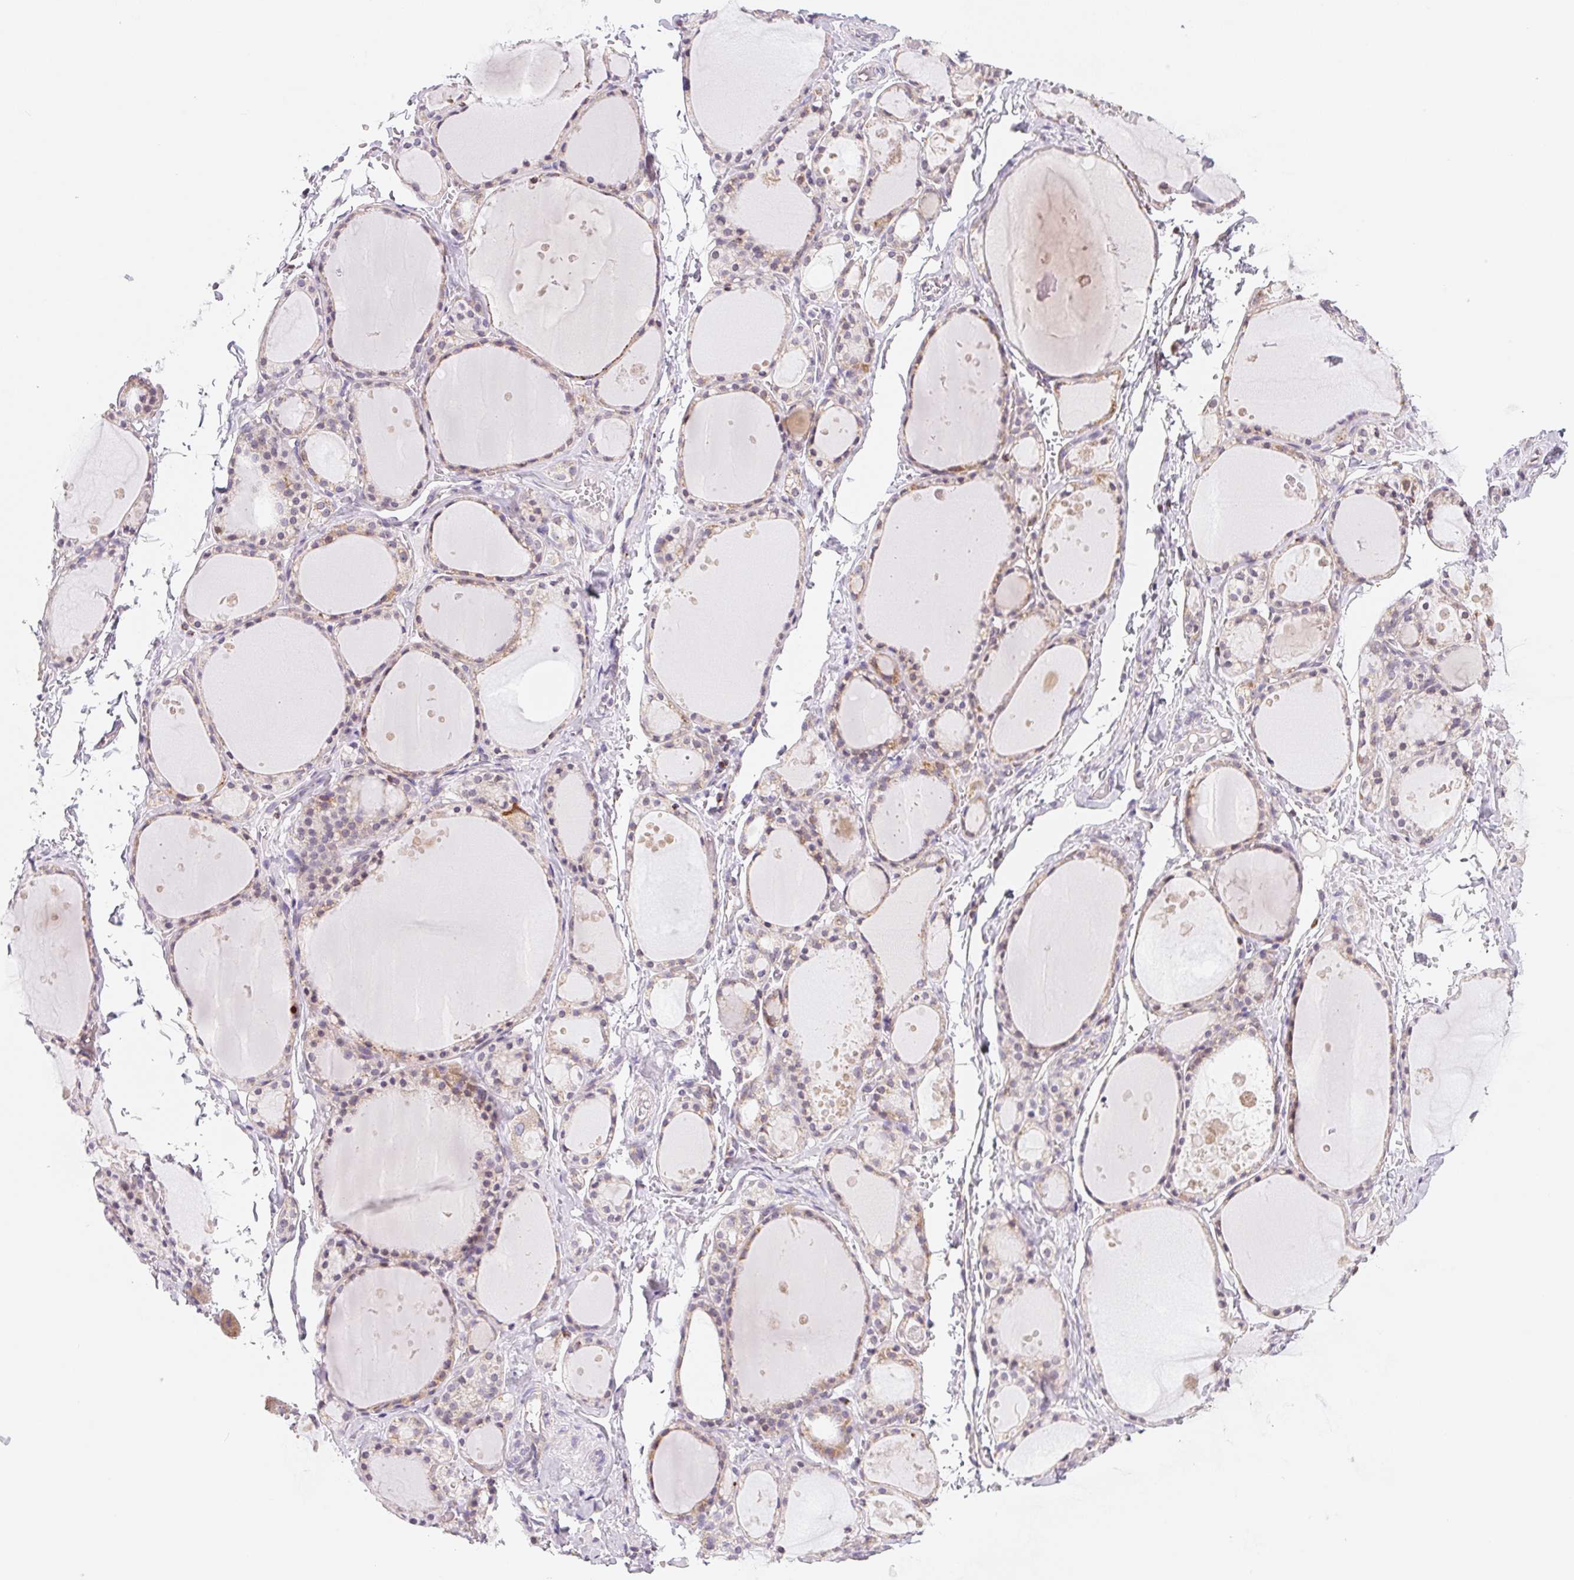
{"staining": {"intensity": "weak", "quantity": "25%-75%", "location": "cytoplasmic/membranous"}, "tissue": "thyroid gland", "cell_type": "Glandular cells", "image_type": "normal", "snomed": [{"axis": "morphology", "description": "Normal tissue, NOS"}, {"axis": "topography", "description": "Thyroid gland"}], "caption": "Glandular cells reveal low levels of weak cytoplasmic/membranous staining in approximately 25%-75% of cells in unremarkable human thyroid gland.", "gene": "GIPC2", "patient": {"sex": "male", "age": 68}}